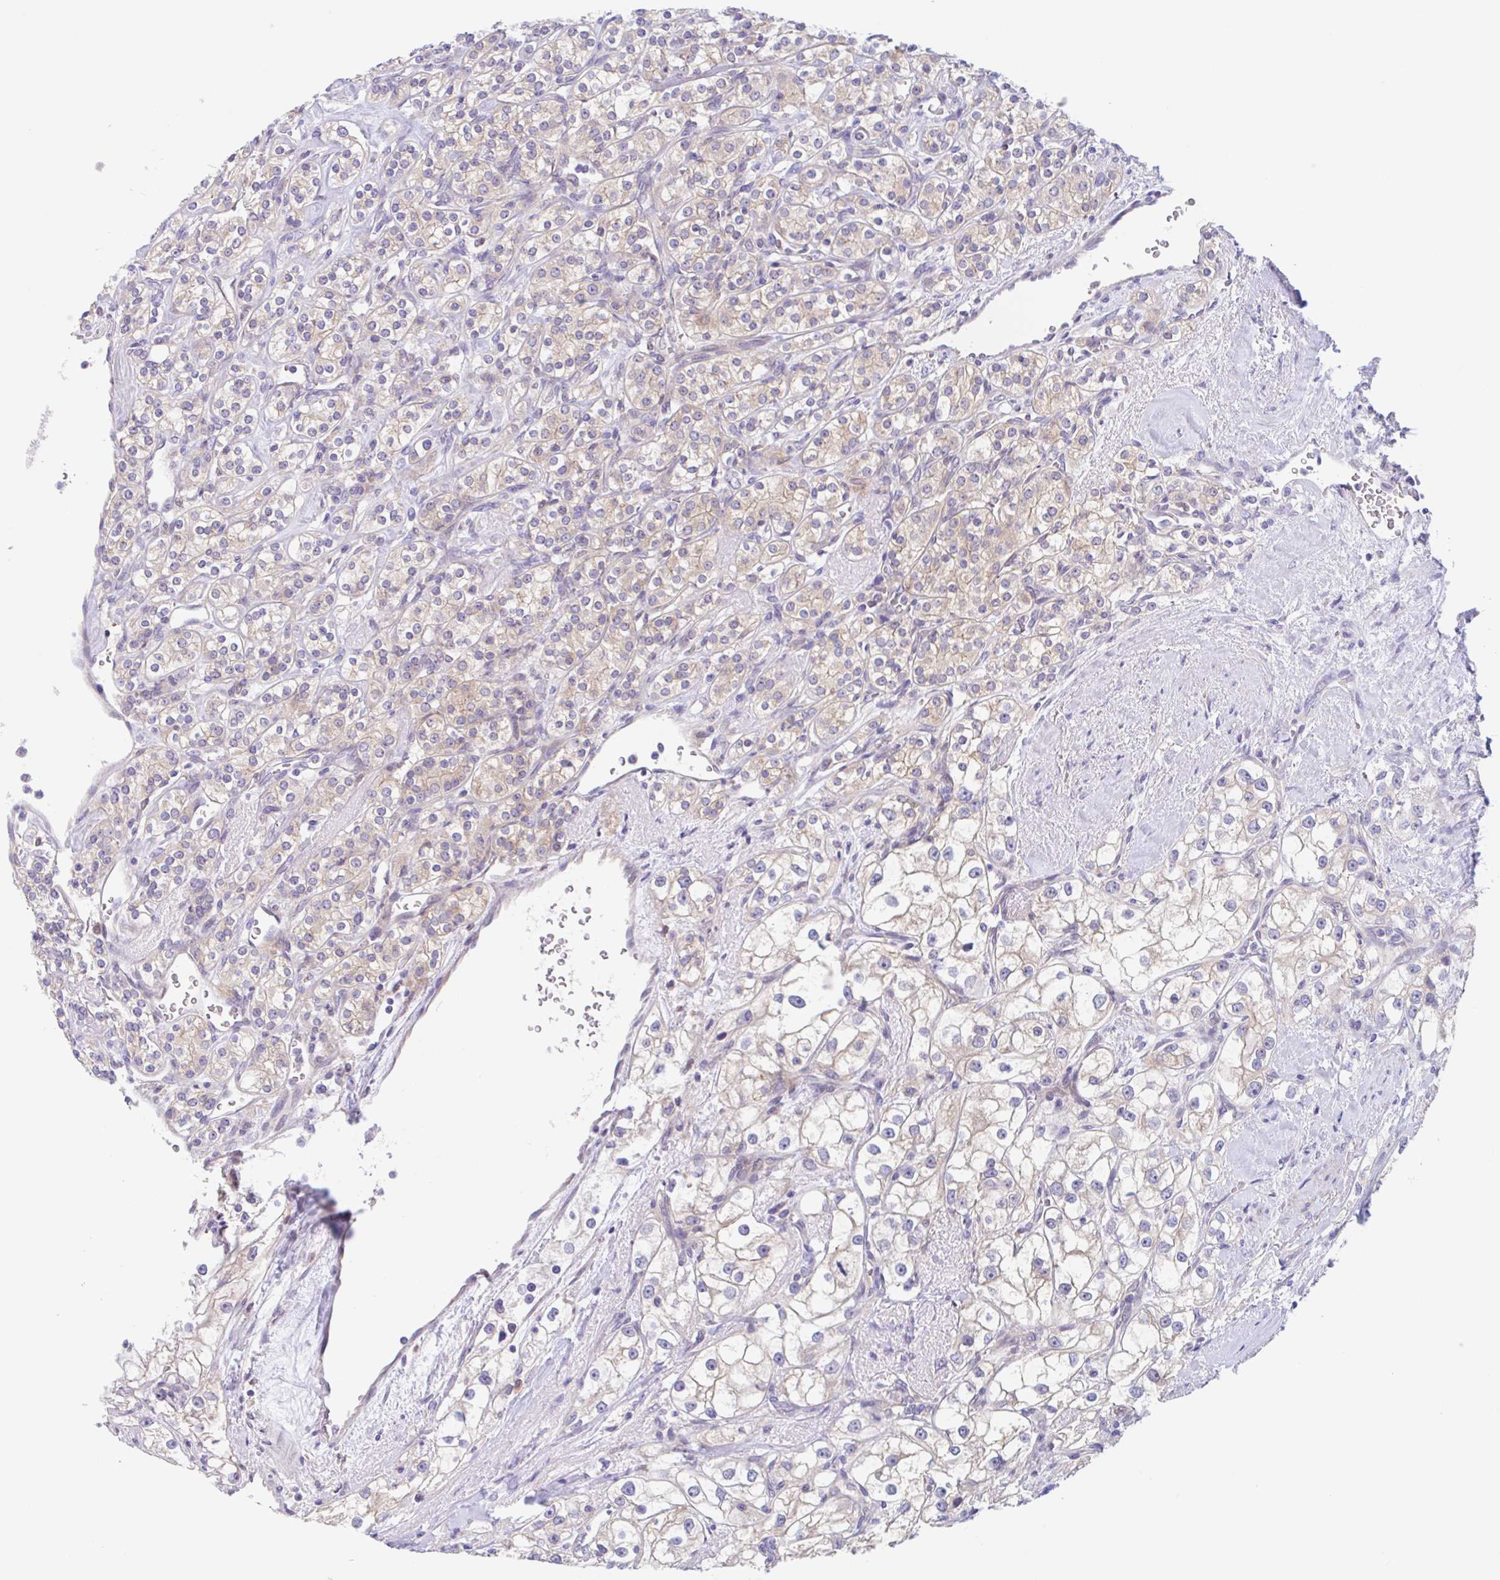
{"staining": {"intensity": "weak", "quantity": "25%-75%", "location": "cytoplasmic/membranous"}, "tissue": "renal cancer", "cell_type": "Tumor cells", "image_type": "cancer", "snomed": [{"axis": "morphology", "description": "Adenocarcinoma, NOS"}, {"axis": "topography", "description": "Kidney"}], "caption": "Human renal cancer stained for a protein (brown) displays weak cytoplasmic/membranous positive expression in about 25%-75% of tumor cells.", "gene": "TMEM86A", "patient": {"sex": "male", "age": 77}}